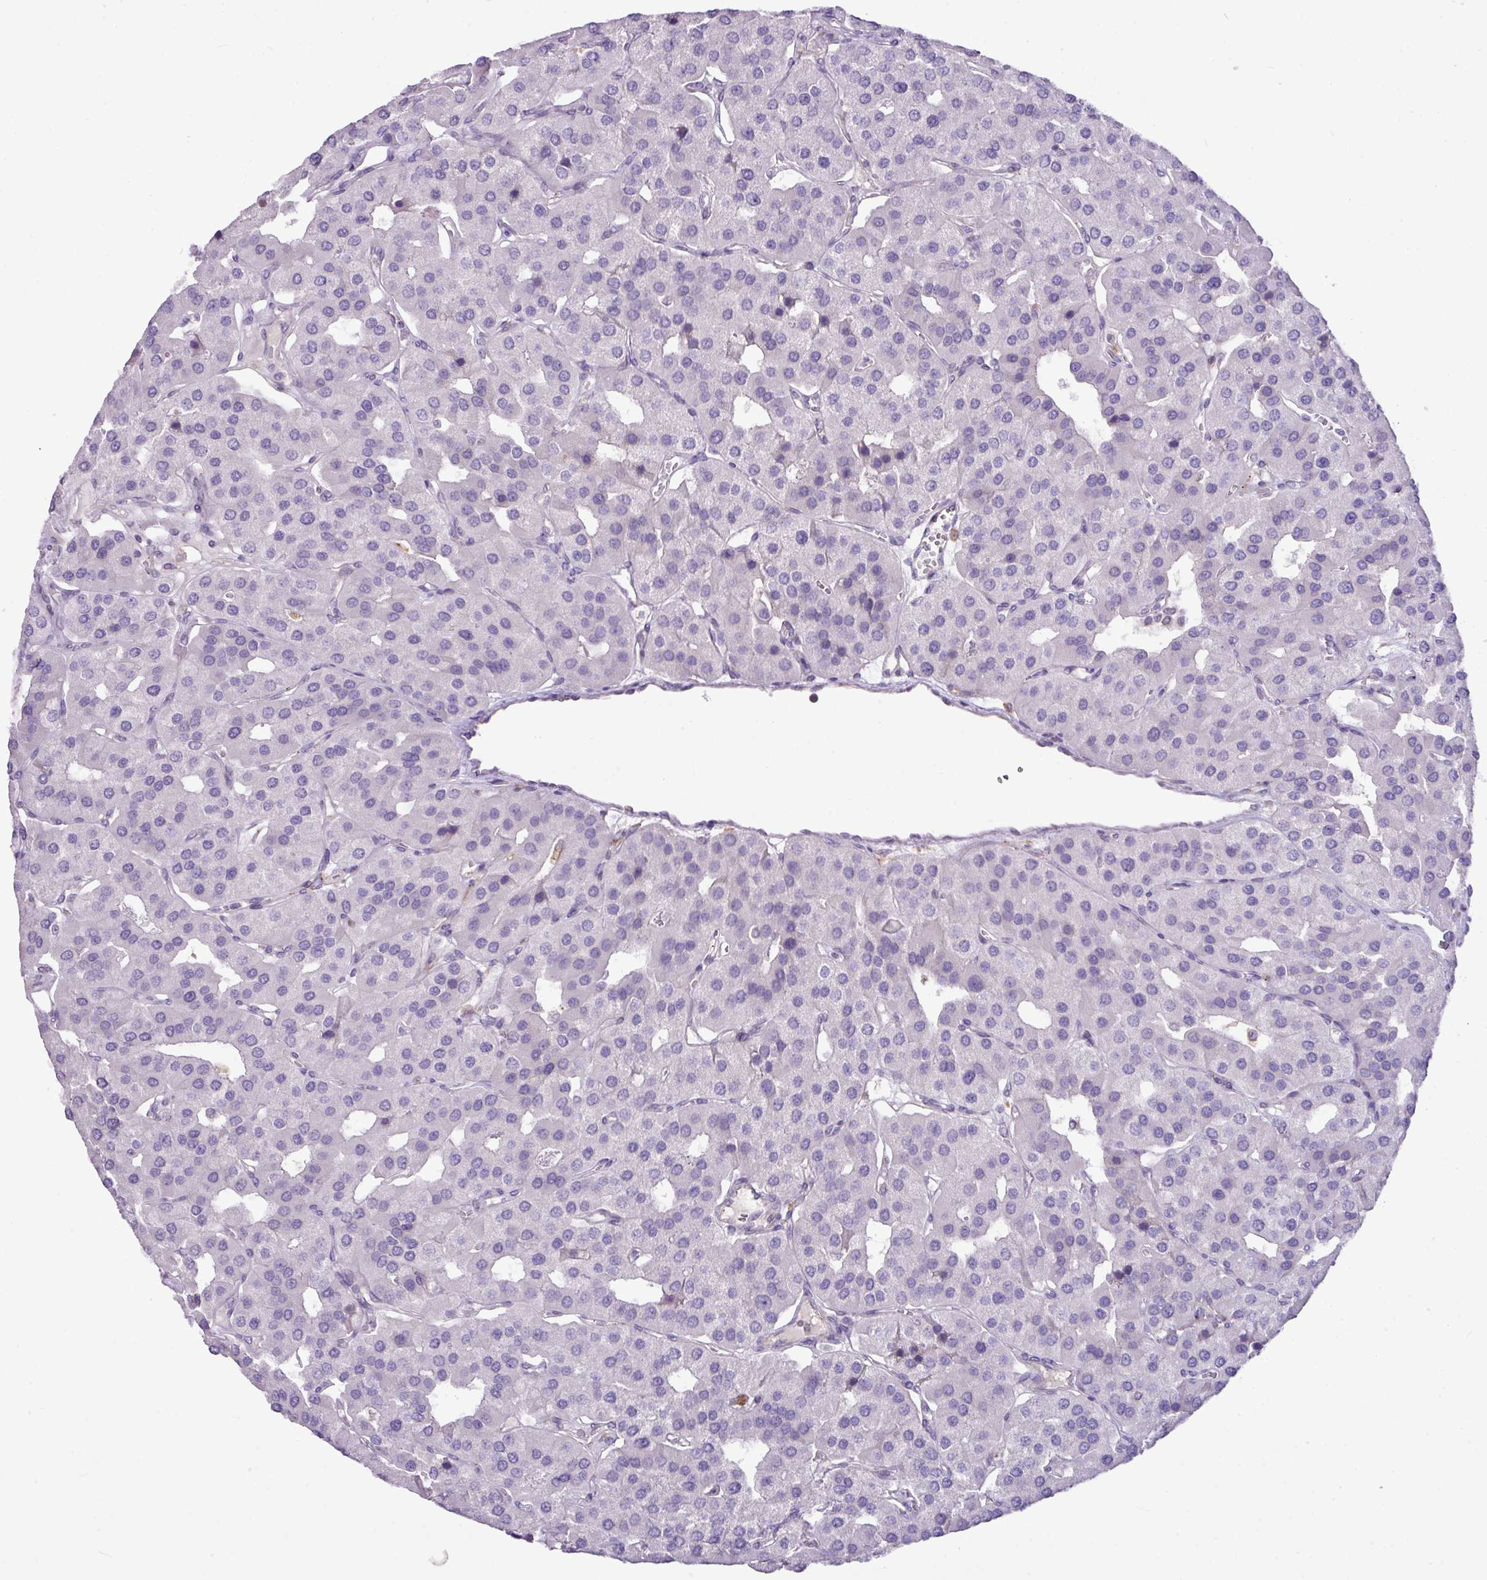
{"staining": {"intensity": "negative", "quantity": "none", "location": "none"}, "tissue": "parathyroid gland", "cell_type": "Glandular cells", "image_type": "normal", "snomed": [{"axis": "morphology", "description": "Normal tissue, NOS"}, {"axis": "morphology", "description": "Adenoma, NOS"}, {"axis": "topography", "description": "Parathyroid gland"}], "caption": "Immunohistochemistry micrograph of benign human parathyroid gland stained for a protein (brown), which demonstrates no positivity in glandular cells. Nuclei are stained in blue.", "gene": "RGS21", "patient": {"sex": "female", "age": 86}}